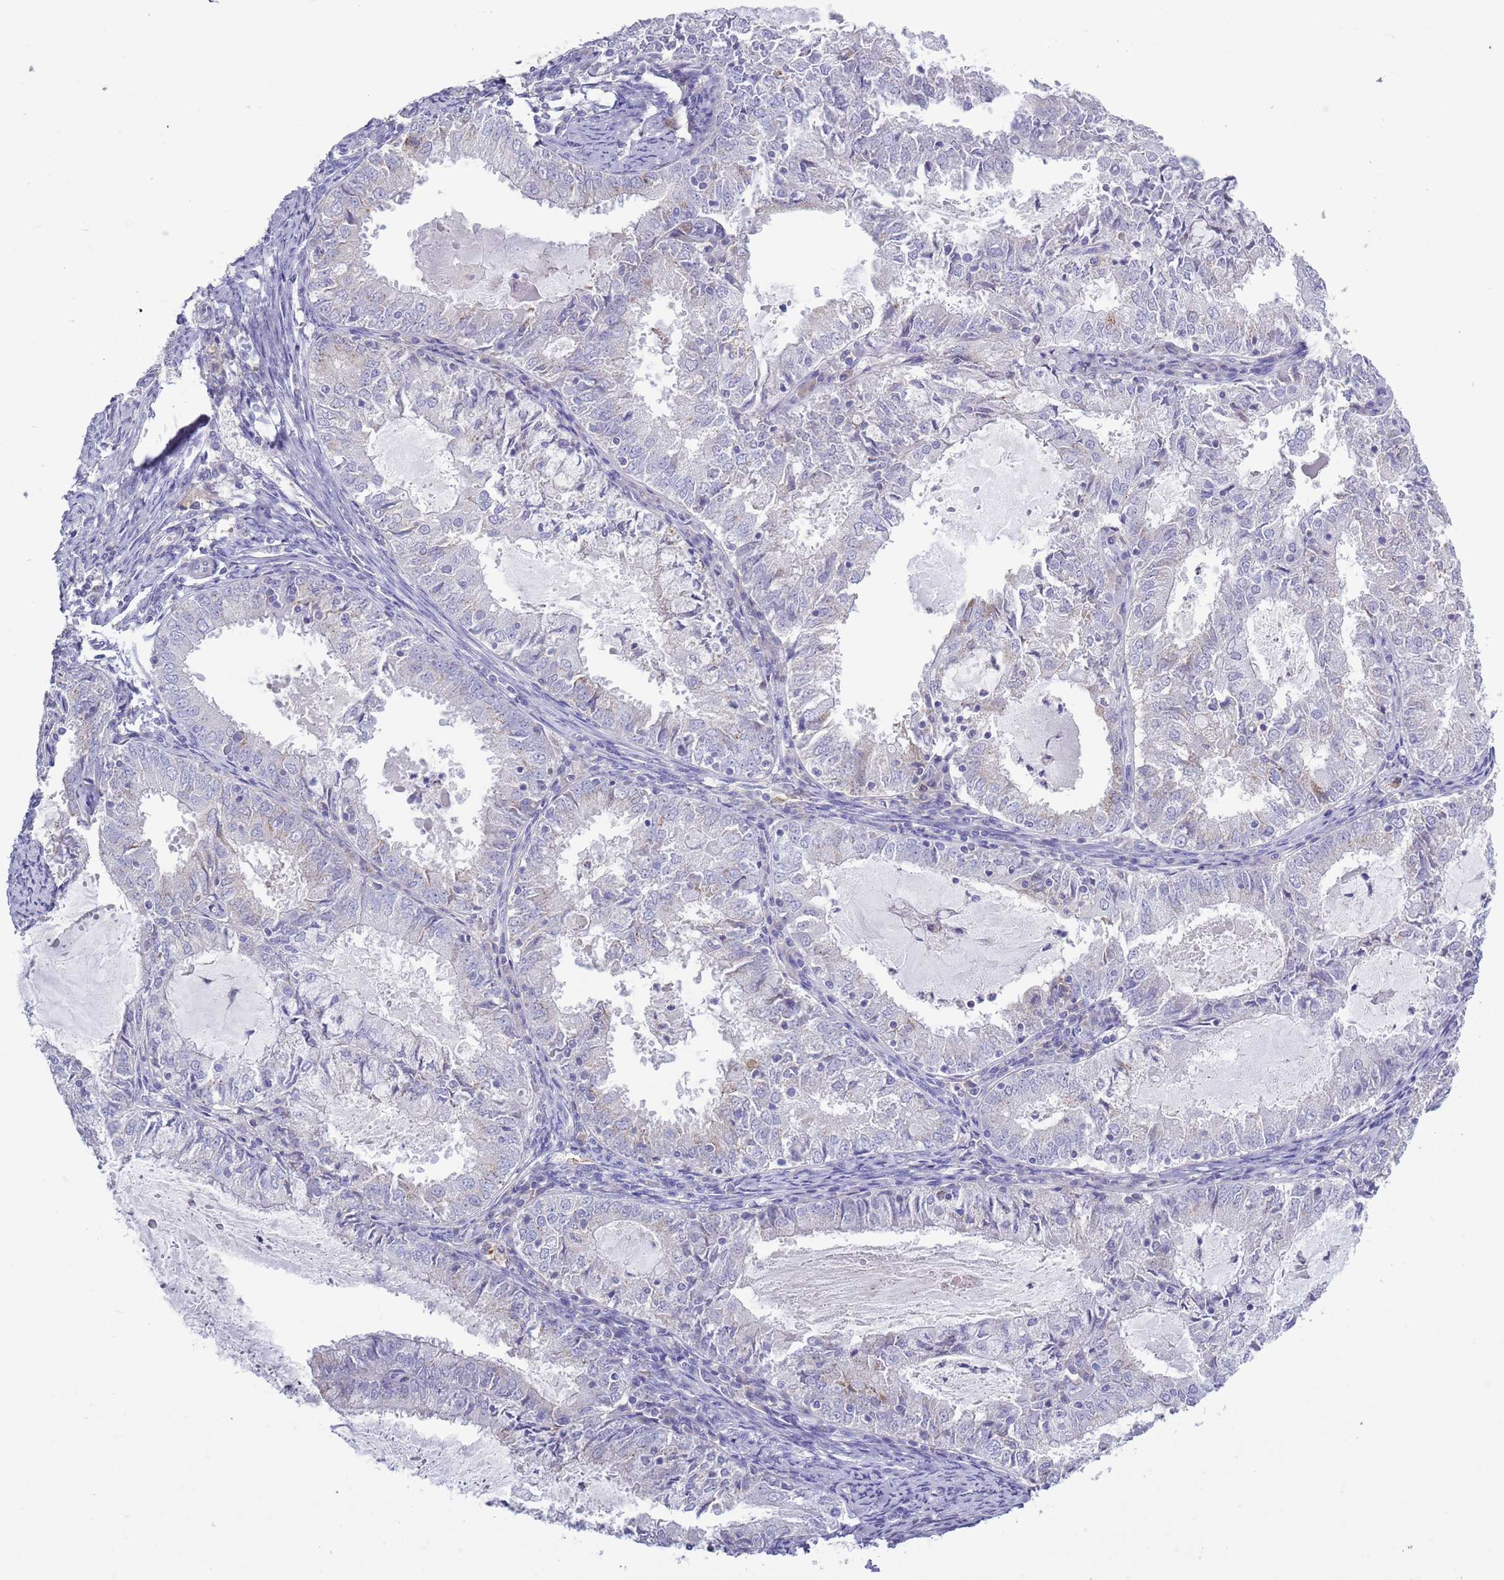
{"staining": {"intensity": "moderate", "quantity": "<25%", "location": "cytoplasmic/membranous"}, "tissue": "endometrial cancer", "cell_type": "Tumor cells", "image_type": "cancer", "snomed": [{"axis": "morphology", "description": "Adenocarcinoma, NOS"}, {"axis": "topography", "description": "Endometrium"}], "caption": "Protein analysis of endometrial adenocarcinoma tissue shows moderate cytoplasmic/membranous staining in about <25% of tumor cells.", "gene": "ACSBG1", "patient": {"sex": "female", "age": 57}}